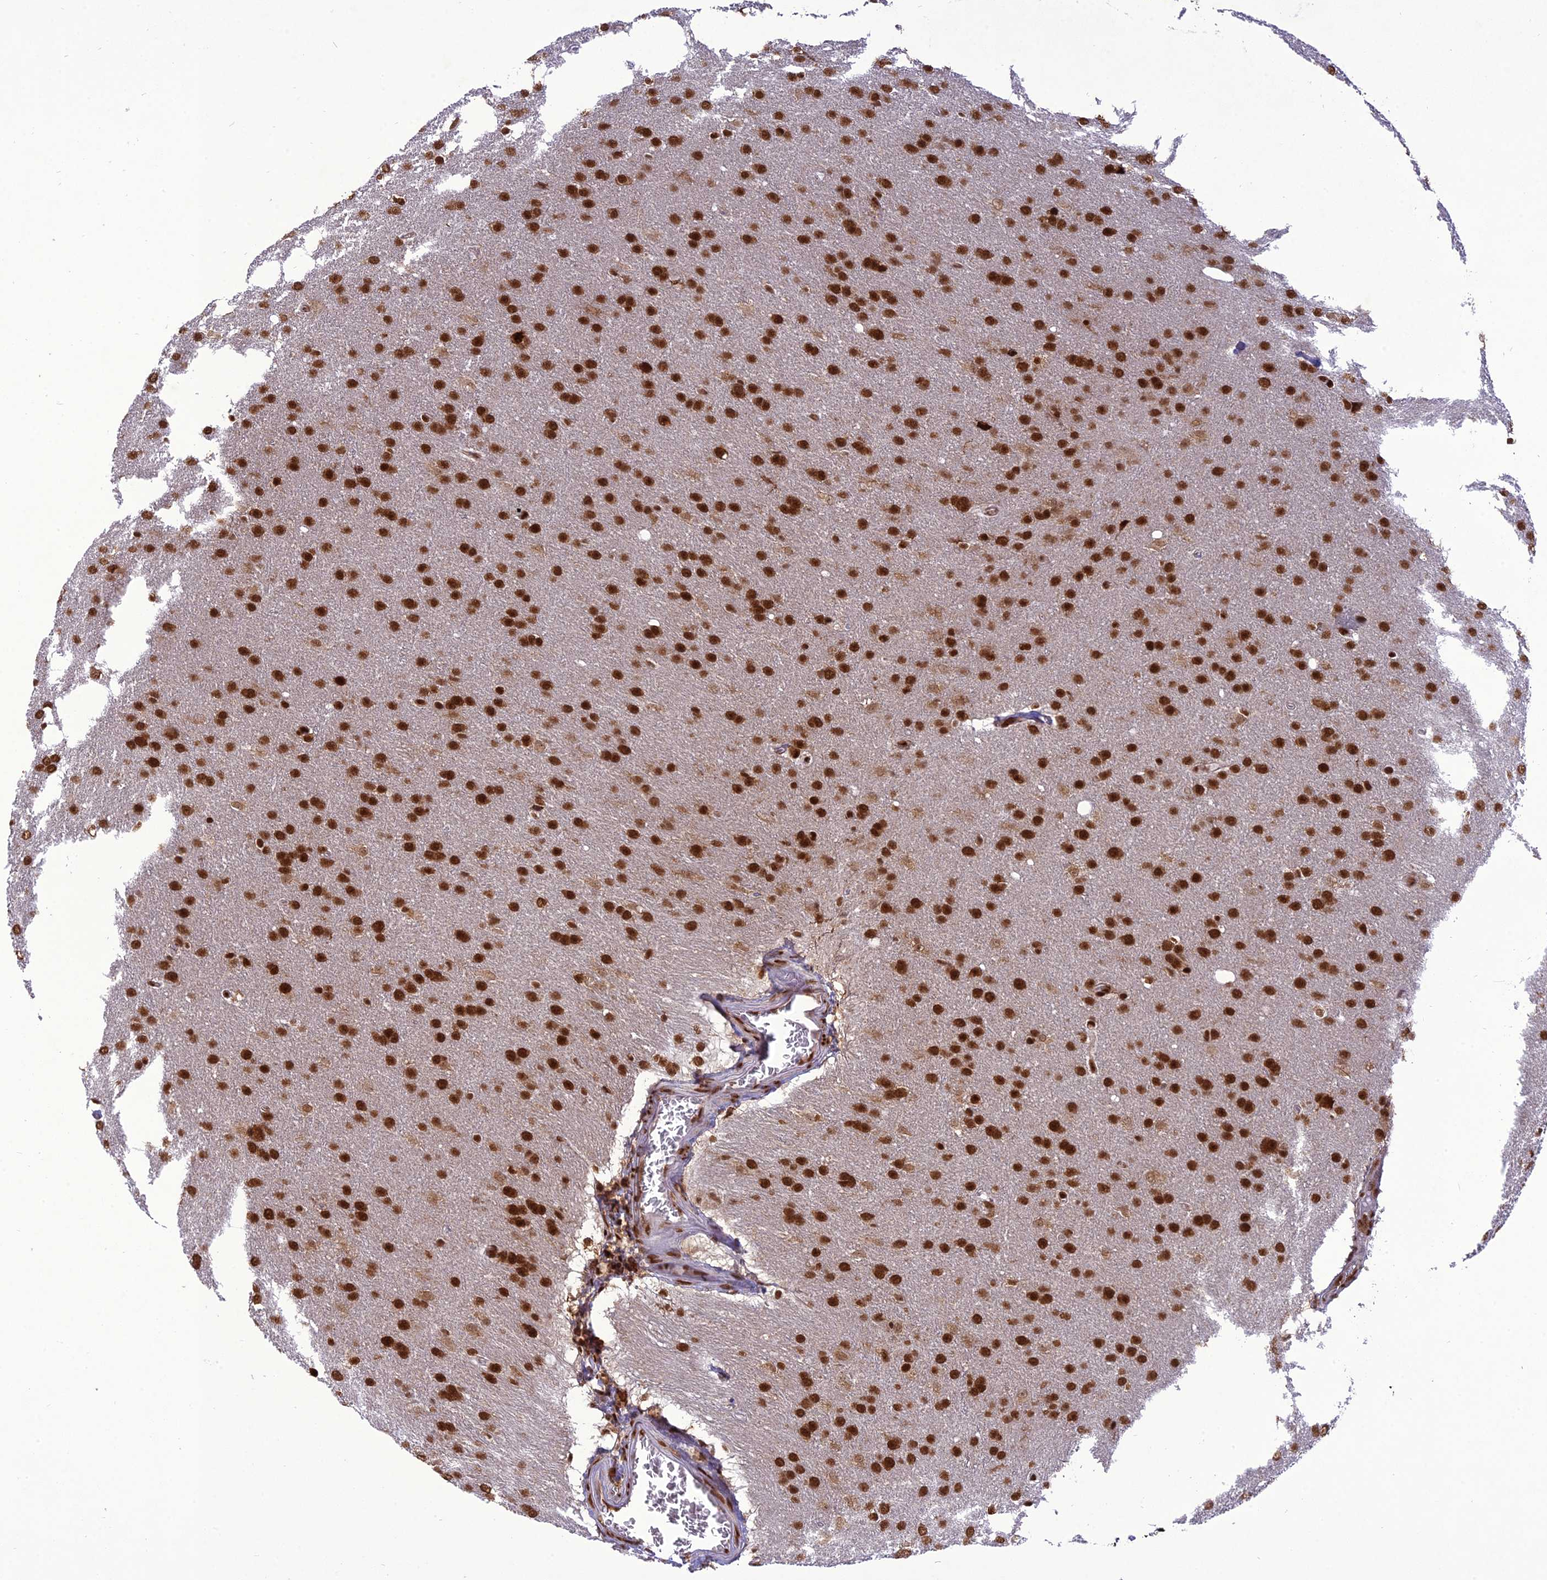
{"staining": {"intensity": "strong", "quantity": ">75%", "location": "nuclear"}, "tissue": "glioma", "cell_type": "Tumor cells", "image_type": "cancer", "snomed": [{"axis": "morphology", "description": "Glioma, malignant, Low grade"}, {"axis": "topography", "description": "Brain"}], "caption": "This is an image of IHC staining of glioma, which shows strong expression in the nuclear of tumor cells.", "gene": "DDX1", "patient": {"sex": "female", "age": 32}}